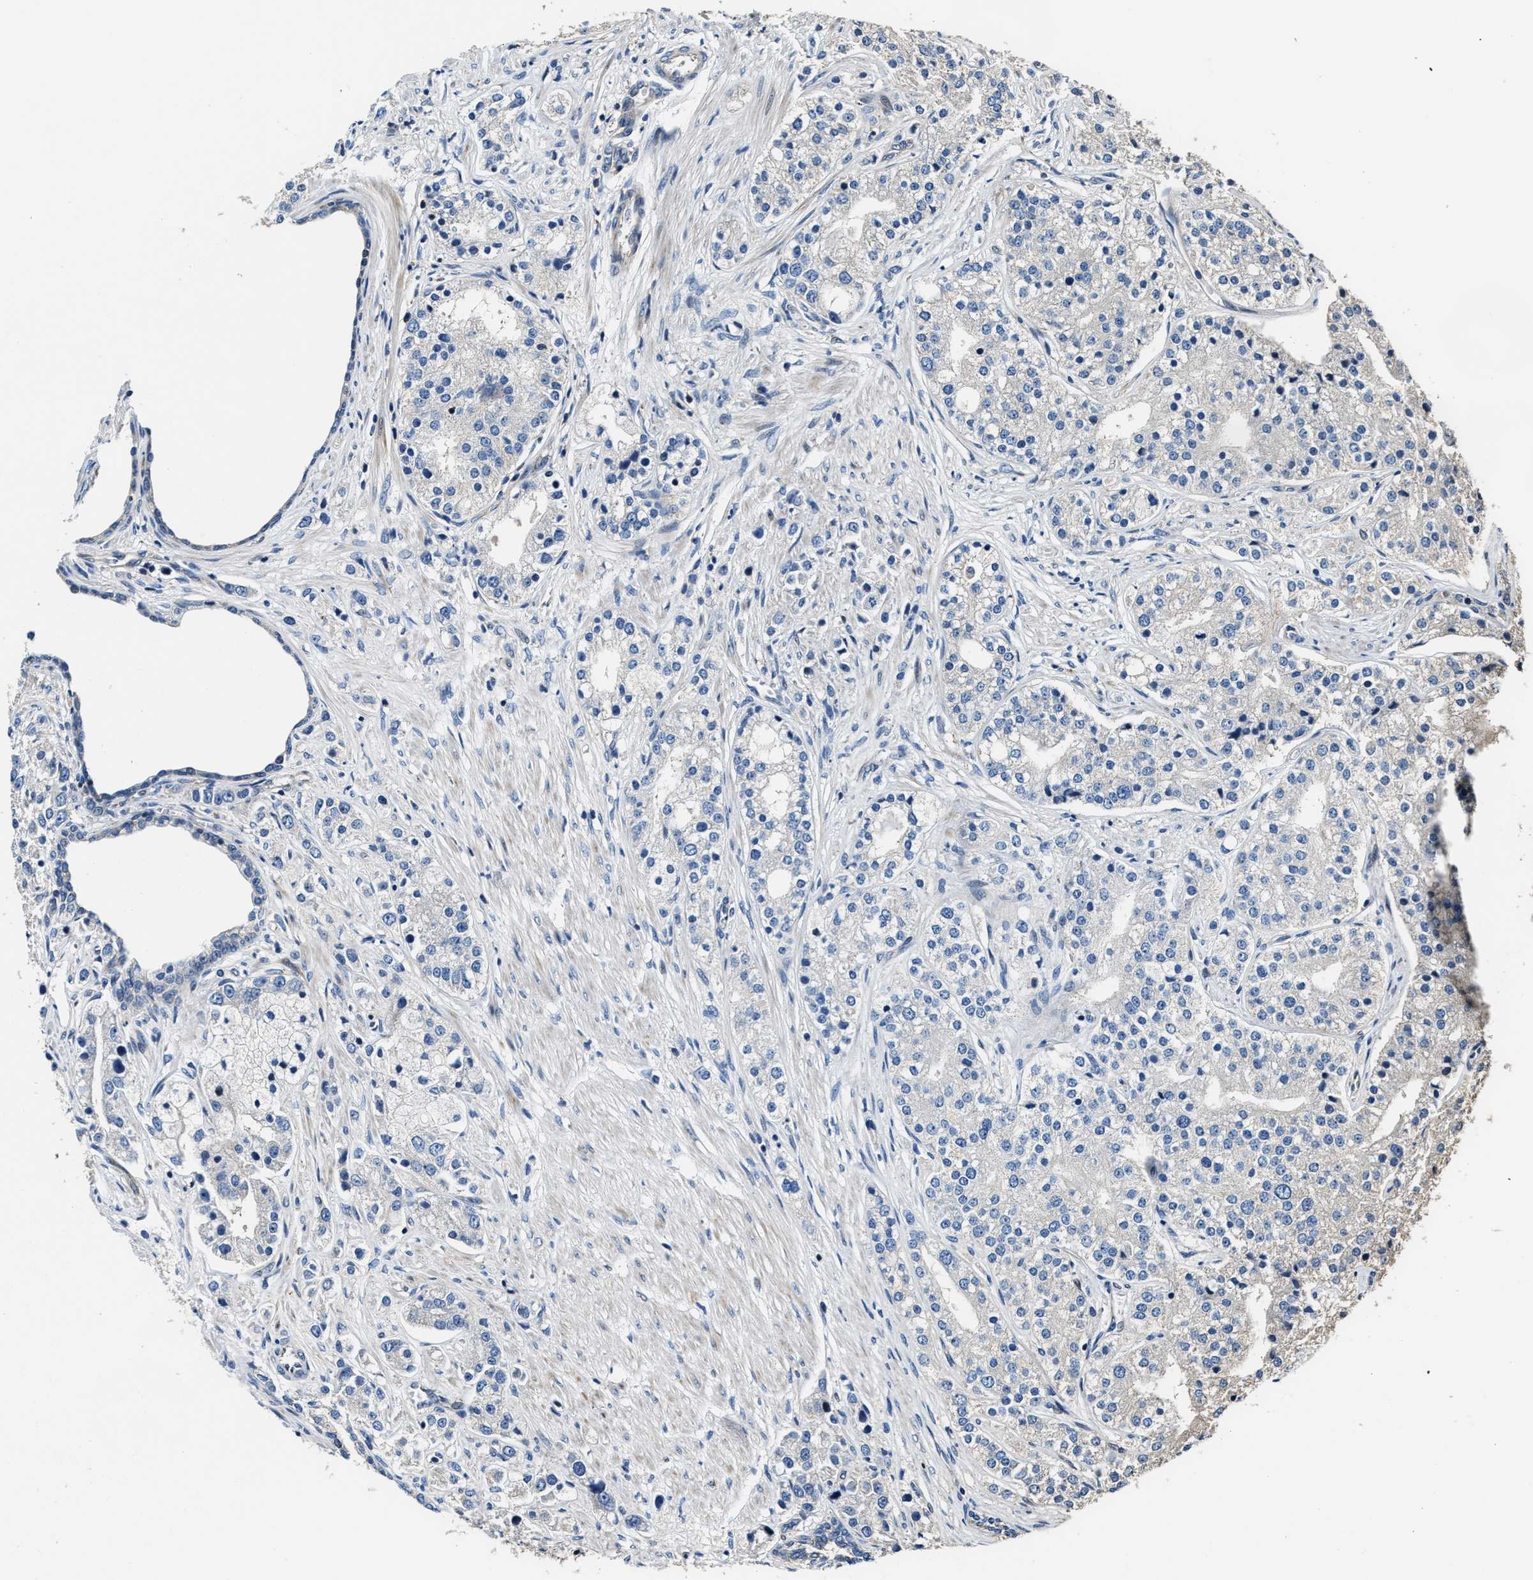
{"staining": {"intensity": "negative", "quantity": "none", "location": "none"}, "tissue": "prostate cancer", "cell_type": "Tumor cells", "image_type": "cancer", "snomed": [{"axis": "morphology", "description": "Adenocarcinoma, High grade"}, {"axis": "topography", "description": "Prostate"}], "caption": "Prostate cancer was stained to show a protein in brown. There is no significant positivity in tumor cells.", "gene": "PTAR1", "patient": {"sex": "male", "age": 50}}